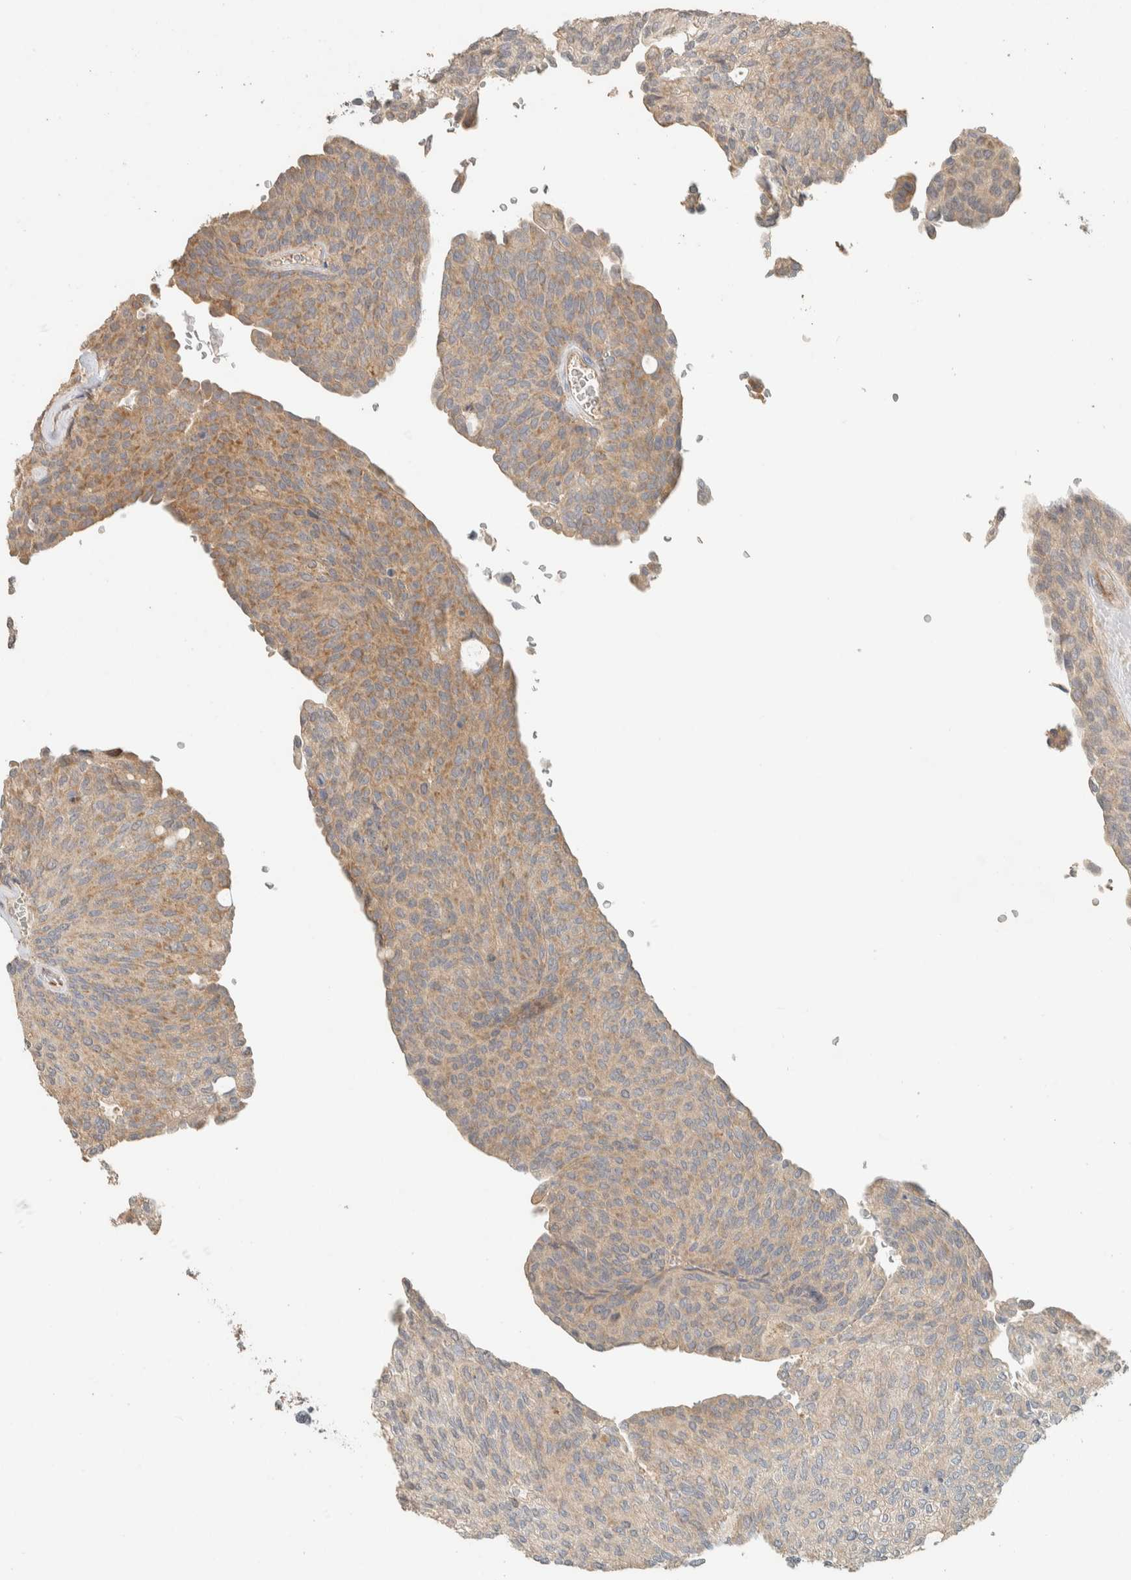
{"staining": {"intensity": "moderate", "quantity": "25%-75%", "location": "cytoplasmic/membranous"}, "tissue": "urothelial cancer", "cell_type": "Tumor cells", "image_type": "cancer", "snomed": [{"axis": "morphology", "description": "Urothelial carcinoma, Low grade"}, {"axis": "topography", "description": "Urinary bladder"}], "caption": "Moderate cytoplasmic/membranous staining is seen in approximately 25%-75% of tumor cells in urothelial cancer. The staining is performed using DAB (3,3'-diaminobenzidine) brown chromogen to label protein expression. The nuclei are counter-stained blue using hematoxylin.", "gene": "PDE7B", "patient": {"sex": "female", "age": 79}}